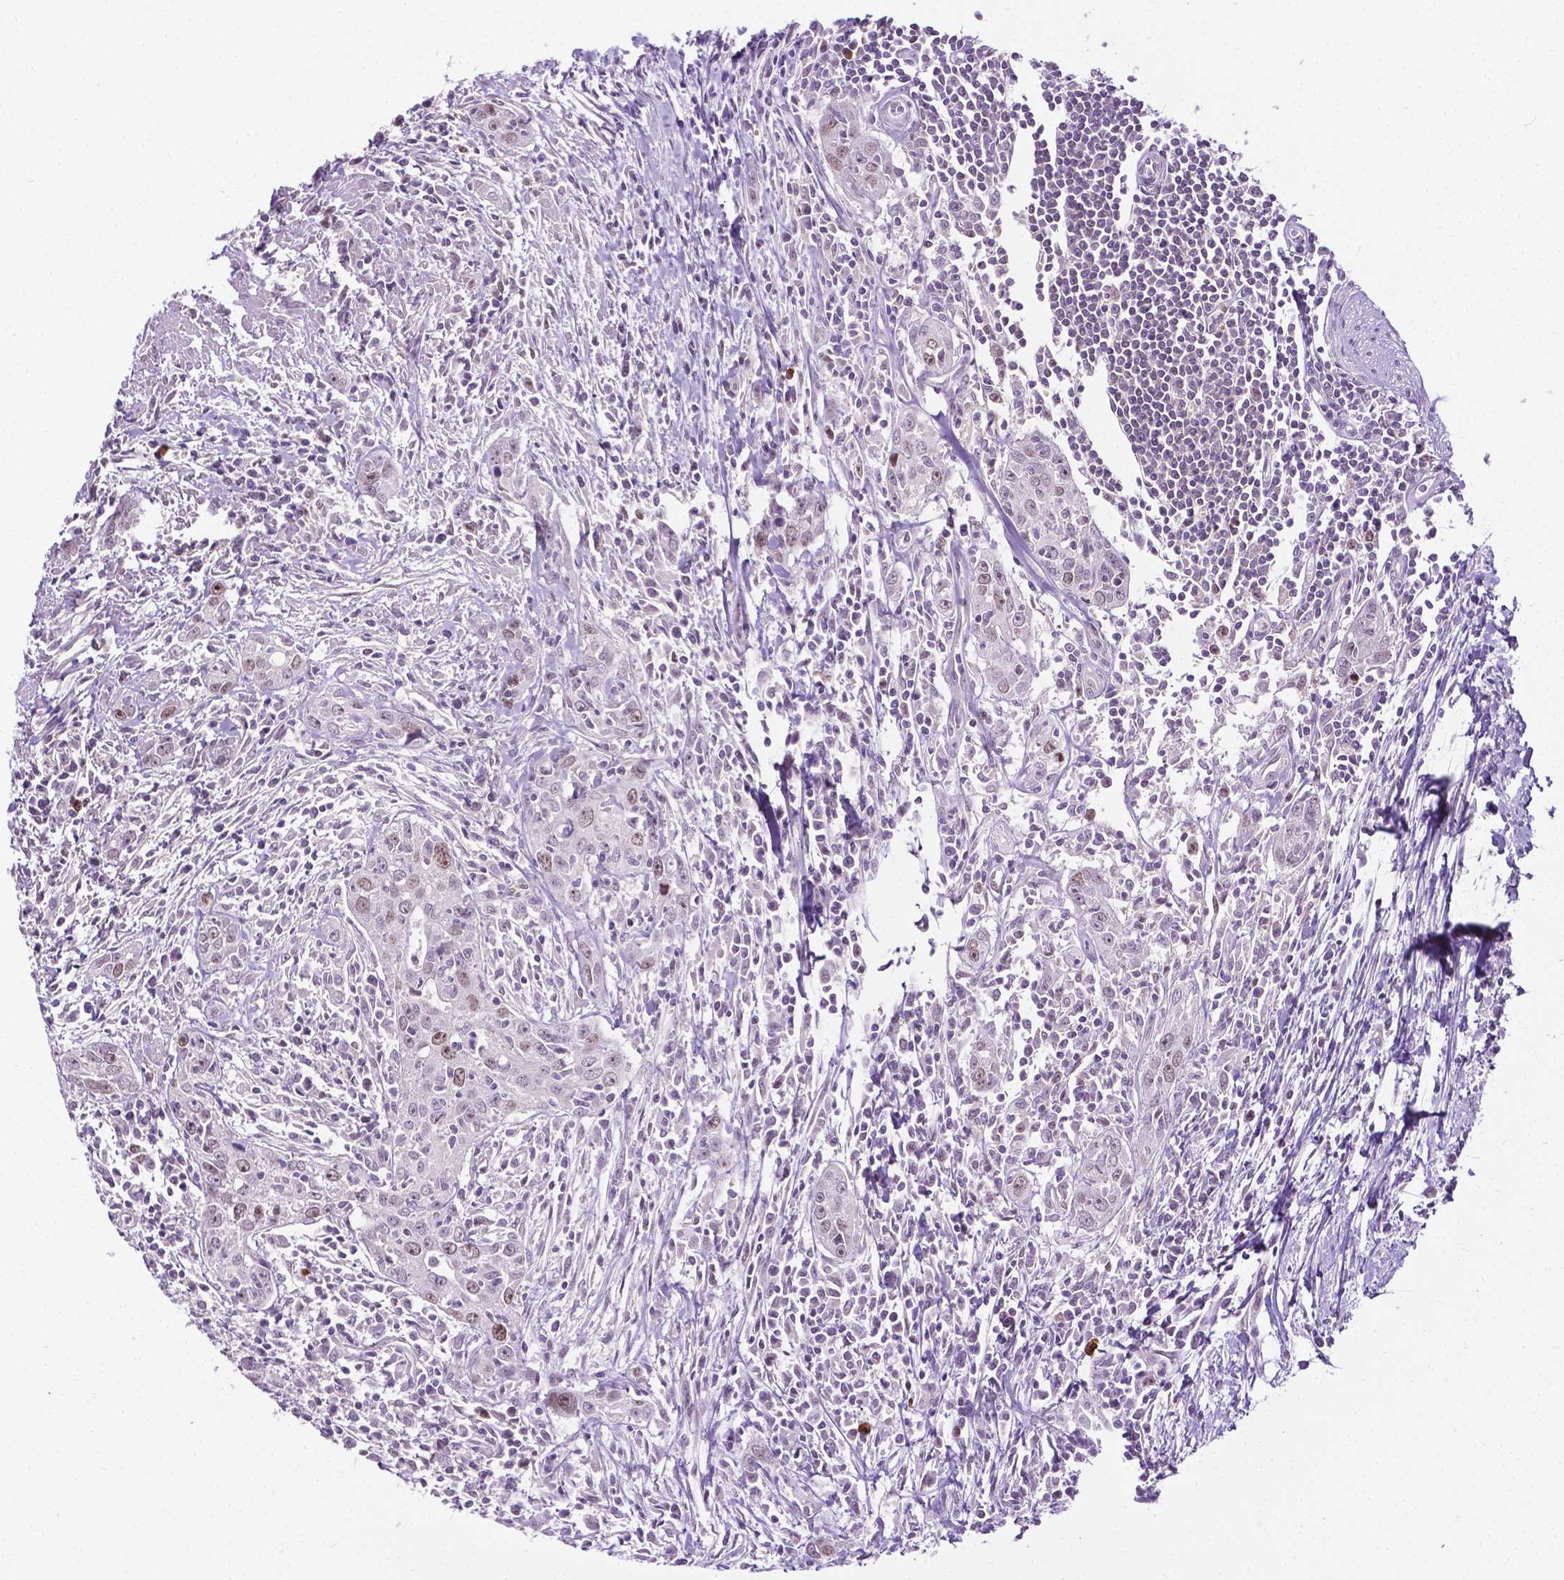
{"staining": {"intensity": "moderate", "quantity": "<25%", "location": "nuclear"}, "tissue": "urothelial cancer", "cell_type": "Tumor cells", "image_type": "cancer", "snomed": [{"axis": "morphology", "description": "Urothelial carcinoma, High grade"}, {"axis": "topography", "description": "Urinary bladder"}], "caption": "An IHC image of tumor tissue is shown. Protein staining in brown shows moderate nuclear positivity in urothelial cancer within tumor cells.", "gene": "DENND4A", "patient": {"sex": "male", "age": 83}}